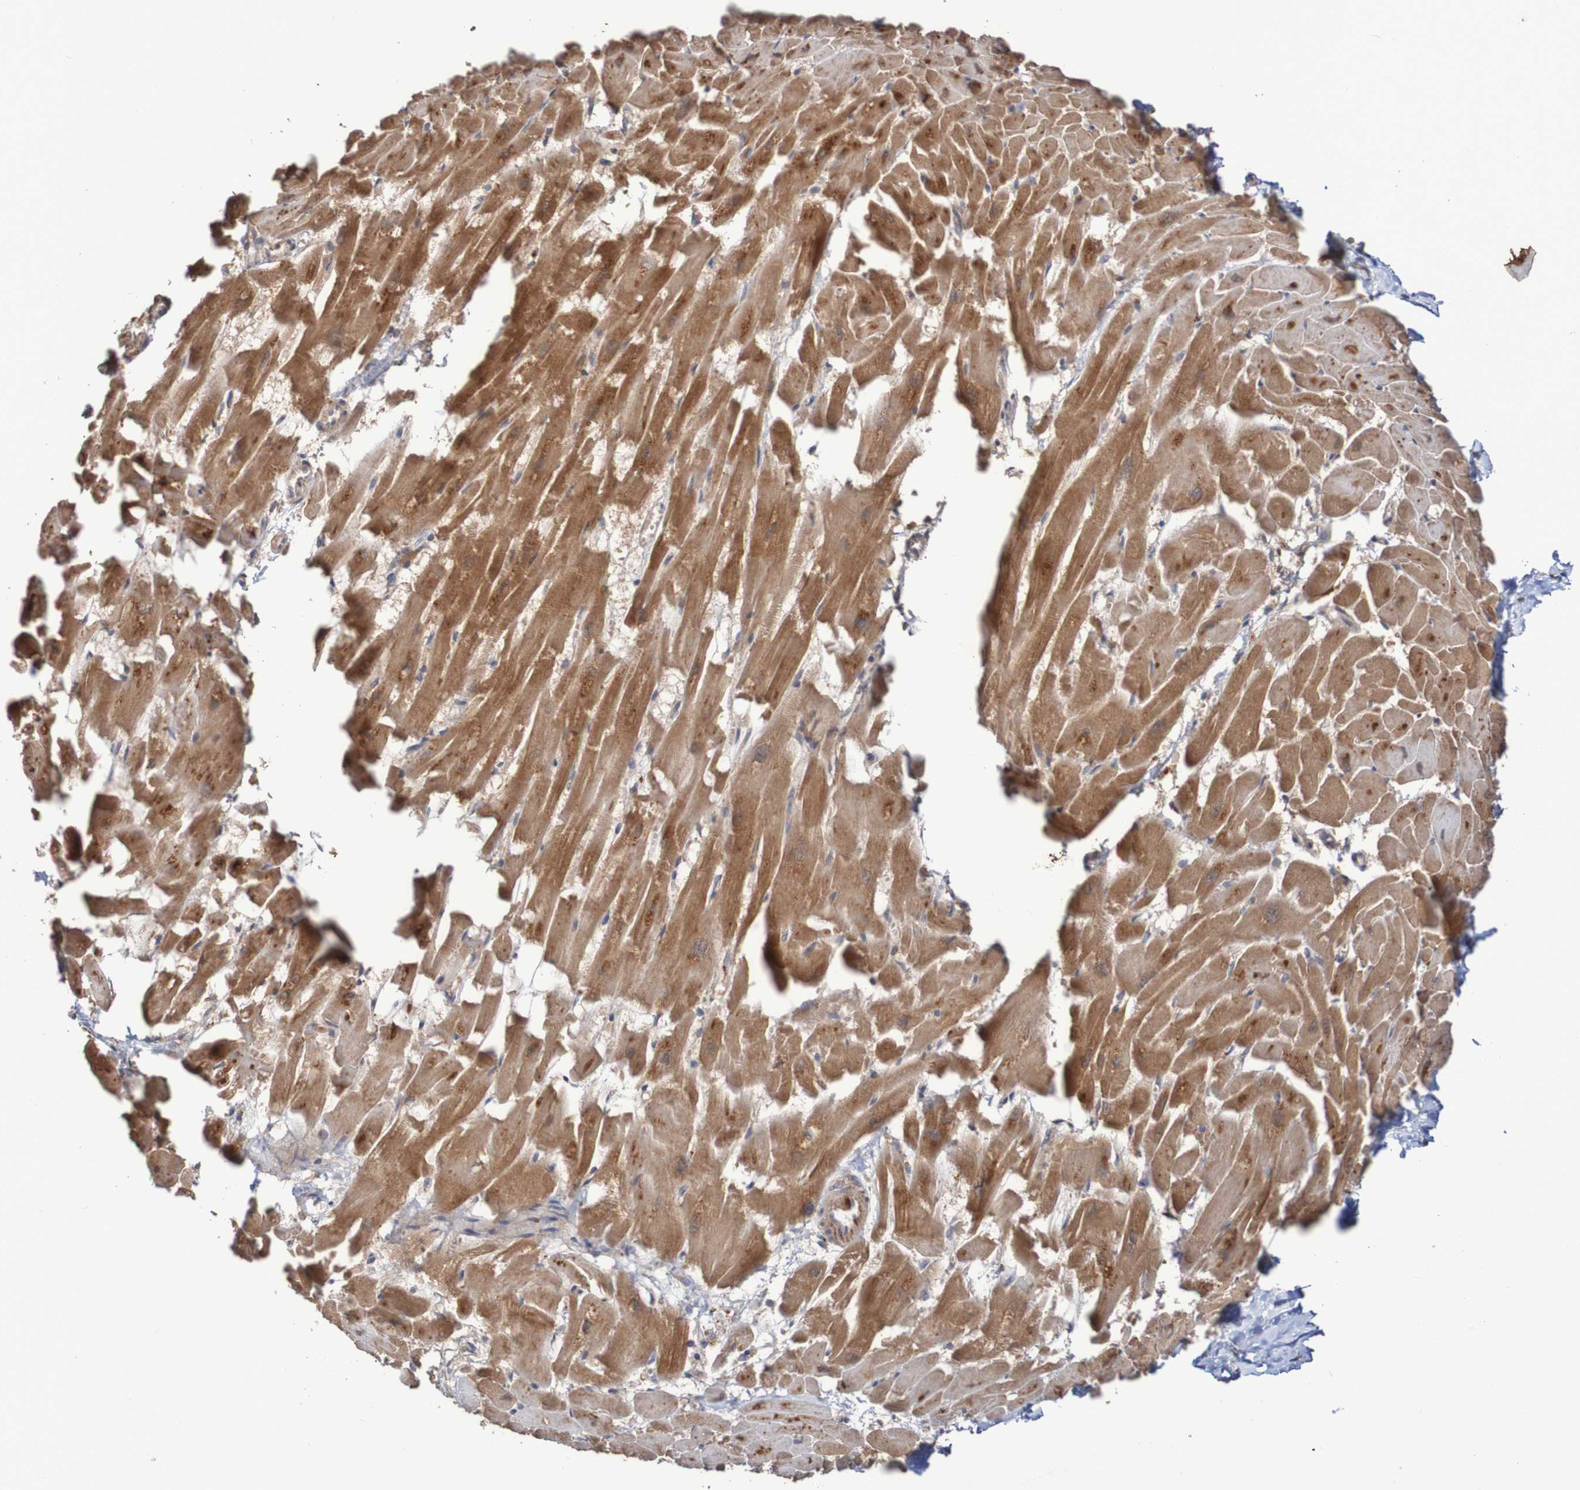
{"staining": {"intensity": "moderate", "quantity": ">75%", "location": "cytoplasmic/membranous"}, "tissue": "heart muscle", "cell_type": "Cardiomyocytes", "image_type": "normal", "snomed": [{"axis": "morphology", "description": "Normal tissue, NOS"}, {"axis": "topography", "description": "Heart"}], "caption": "Human heart muscle stained for a protein (brown) shows moderate cytoplasmic/membranous positive positivity in approximately >75% of cardiomyocytes.", "gene": "PHPT1", "patient": {"sex": "female", "age": 19}}